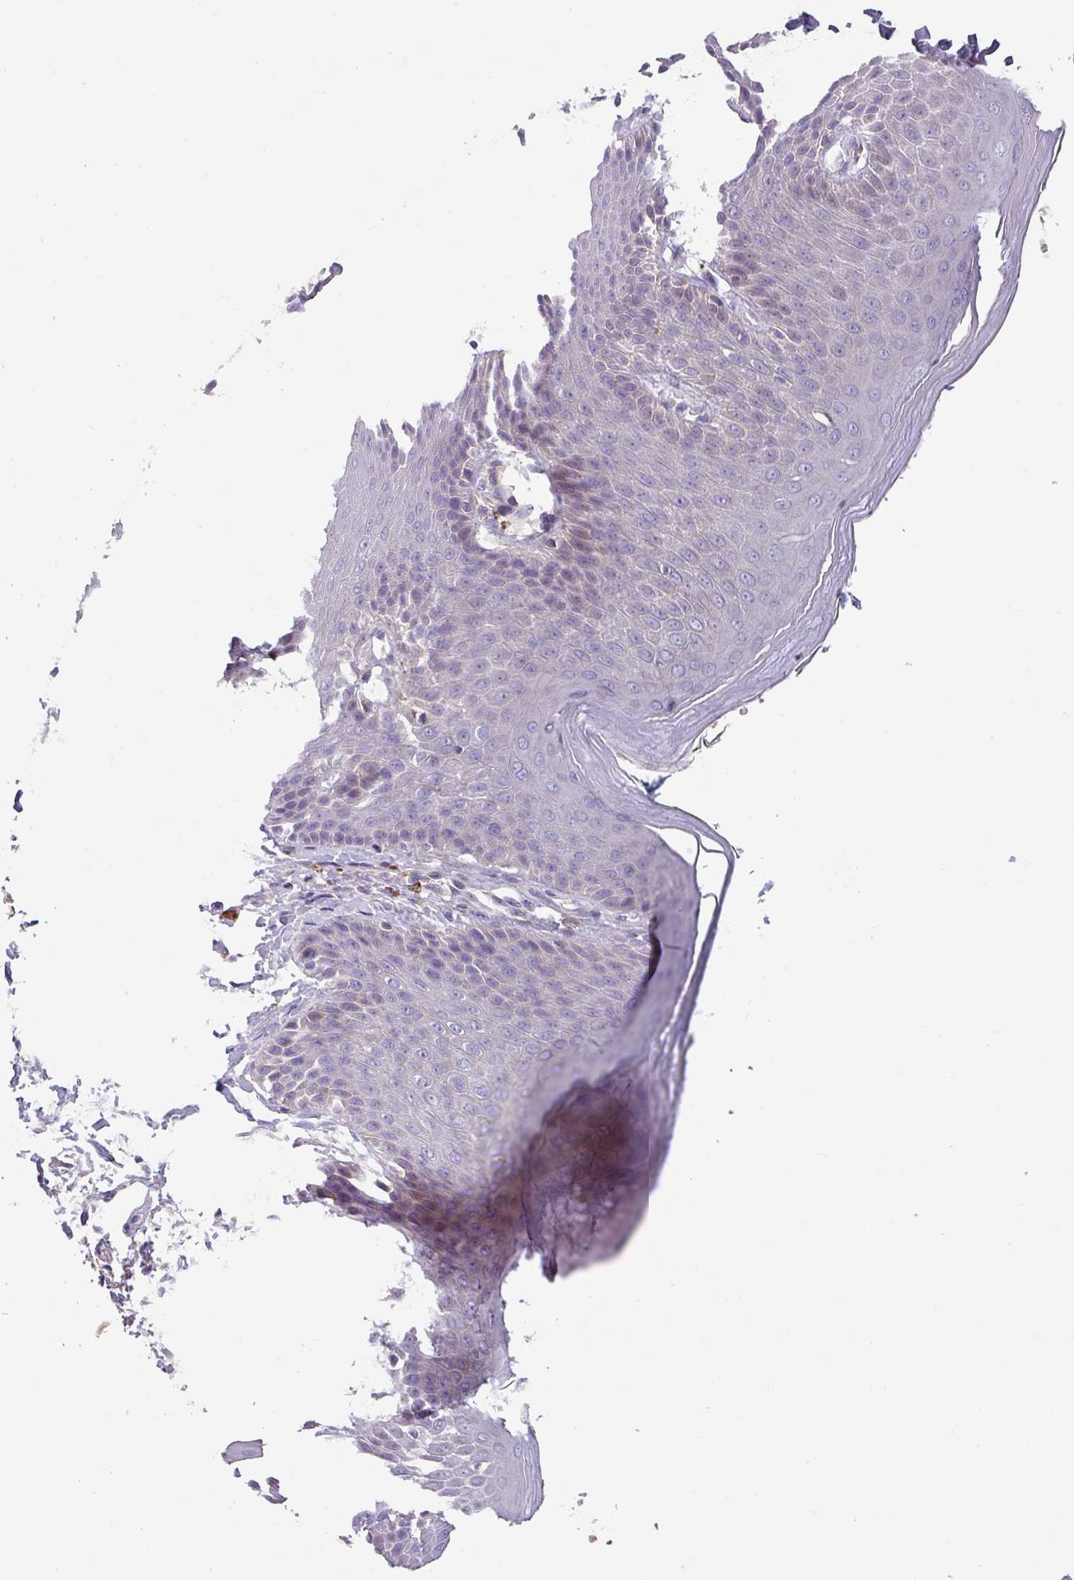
{"staining": {"intensity": "negative", "quantity": "none", "location": "none"}, "tissue": "skin", "cell_type": "Epidermal cells", "image_type": "normal", "snomed": [{"axis": "morphology", "description": "Normal tissue, NOS"}, {"axis": "topography", "description": "Peripheral nerve tissue"}], "caption": "The photomicrograph shows no staining of epidermal cells in benign skin. (Brightfield microscopy of DAB (3,3'-diaminobenzidine) IHC at high magnification).", "gene": "TMEM132A", "patient": {"sex": "male", "age": 51}}